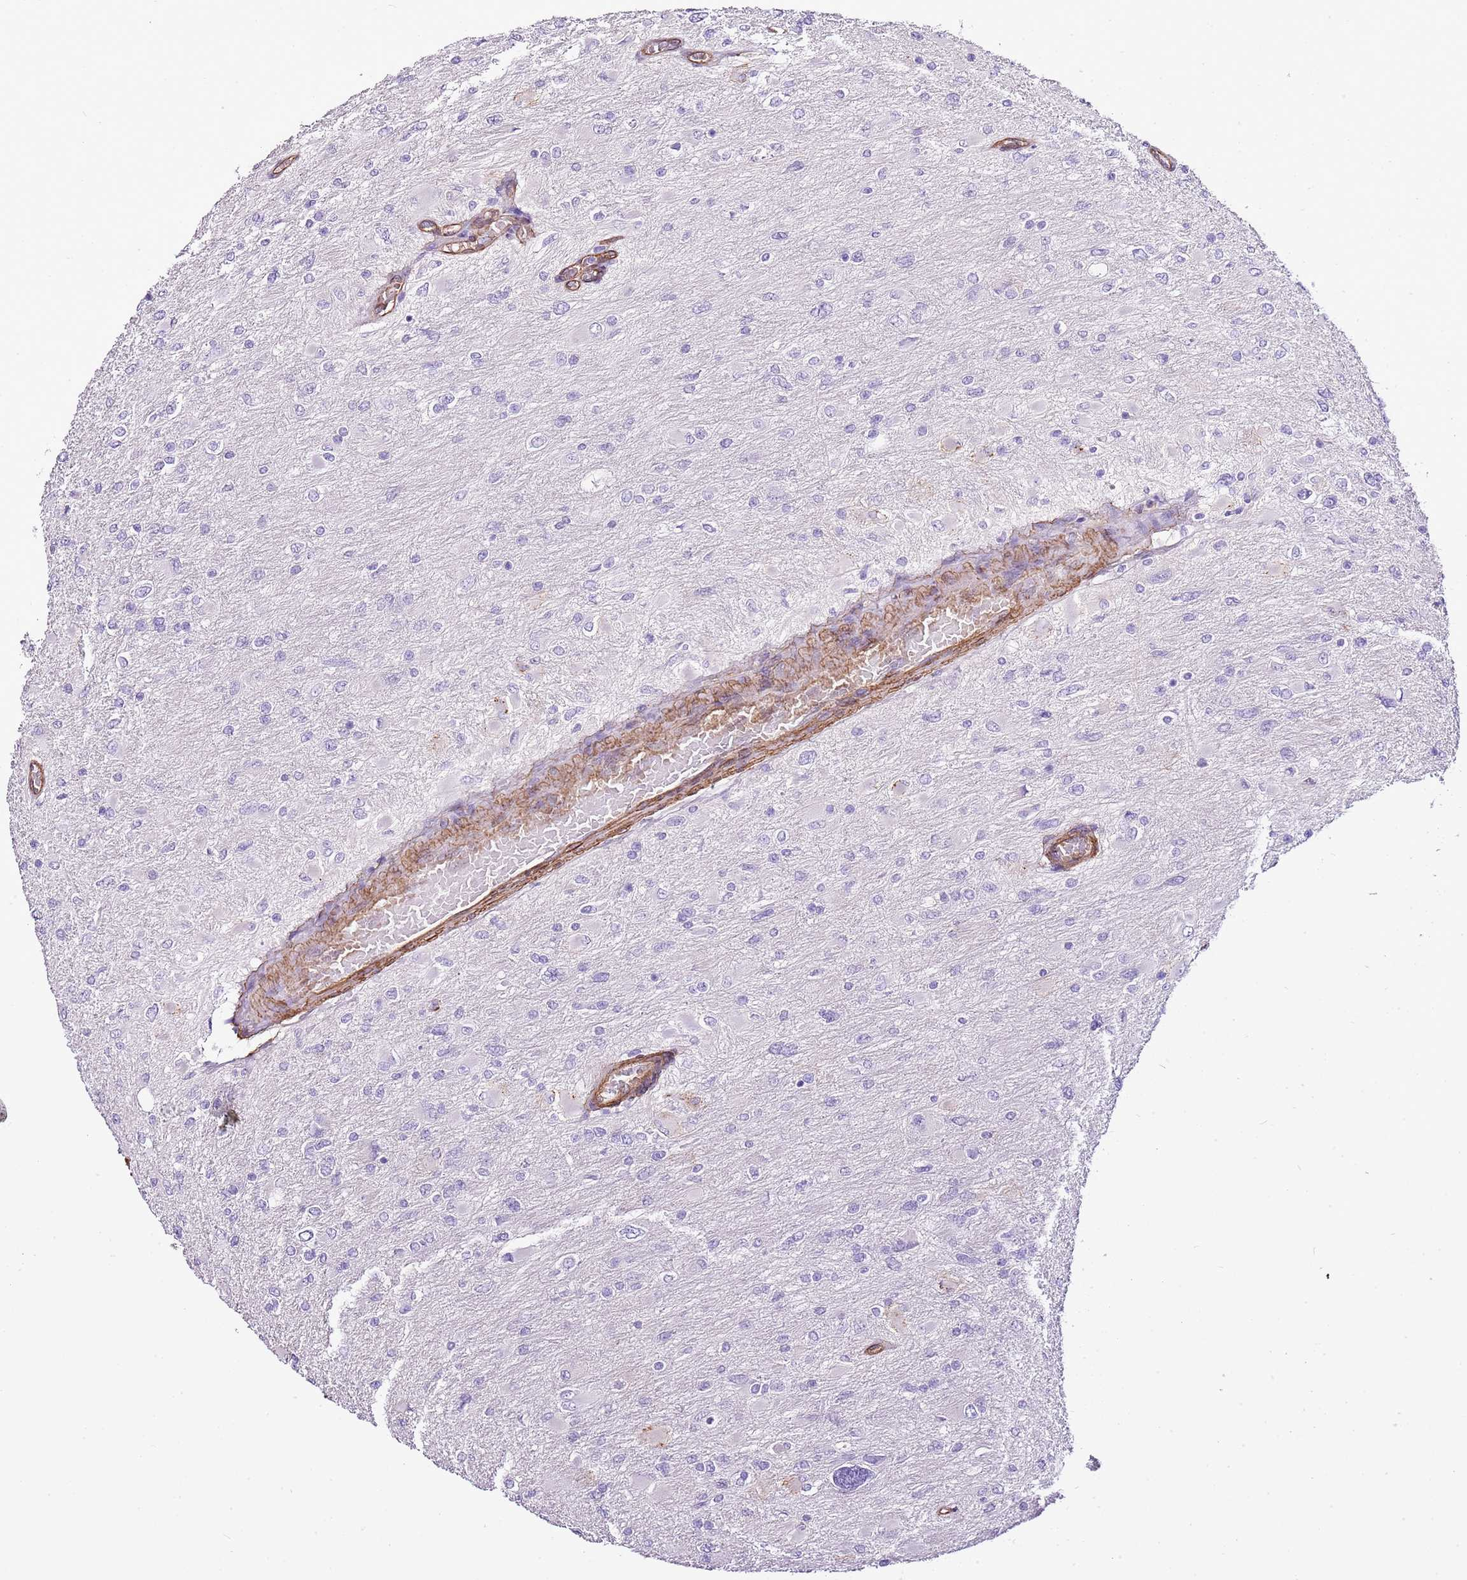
{"staining": {"intensity": "negative", "quantity": "none", "location": "none"}, "tissue": "glioma", "cell_type": "Tumor cells", "image_type": "cancer", "snomed": [{"axis": "morphology", "description": "Glioma, malignant, High grade"}, {"axis": "topography", "description": "Cerebral cortex"}], "caption": "Immunohistochemistry (IHC) micrograph of glioma stained for a protein (brown), which reveals no staining in tumor cells.", "gene": "CTDSPL", "patient": {"sex": "female", "age": 36}}